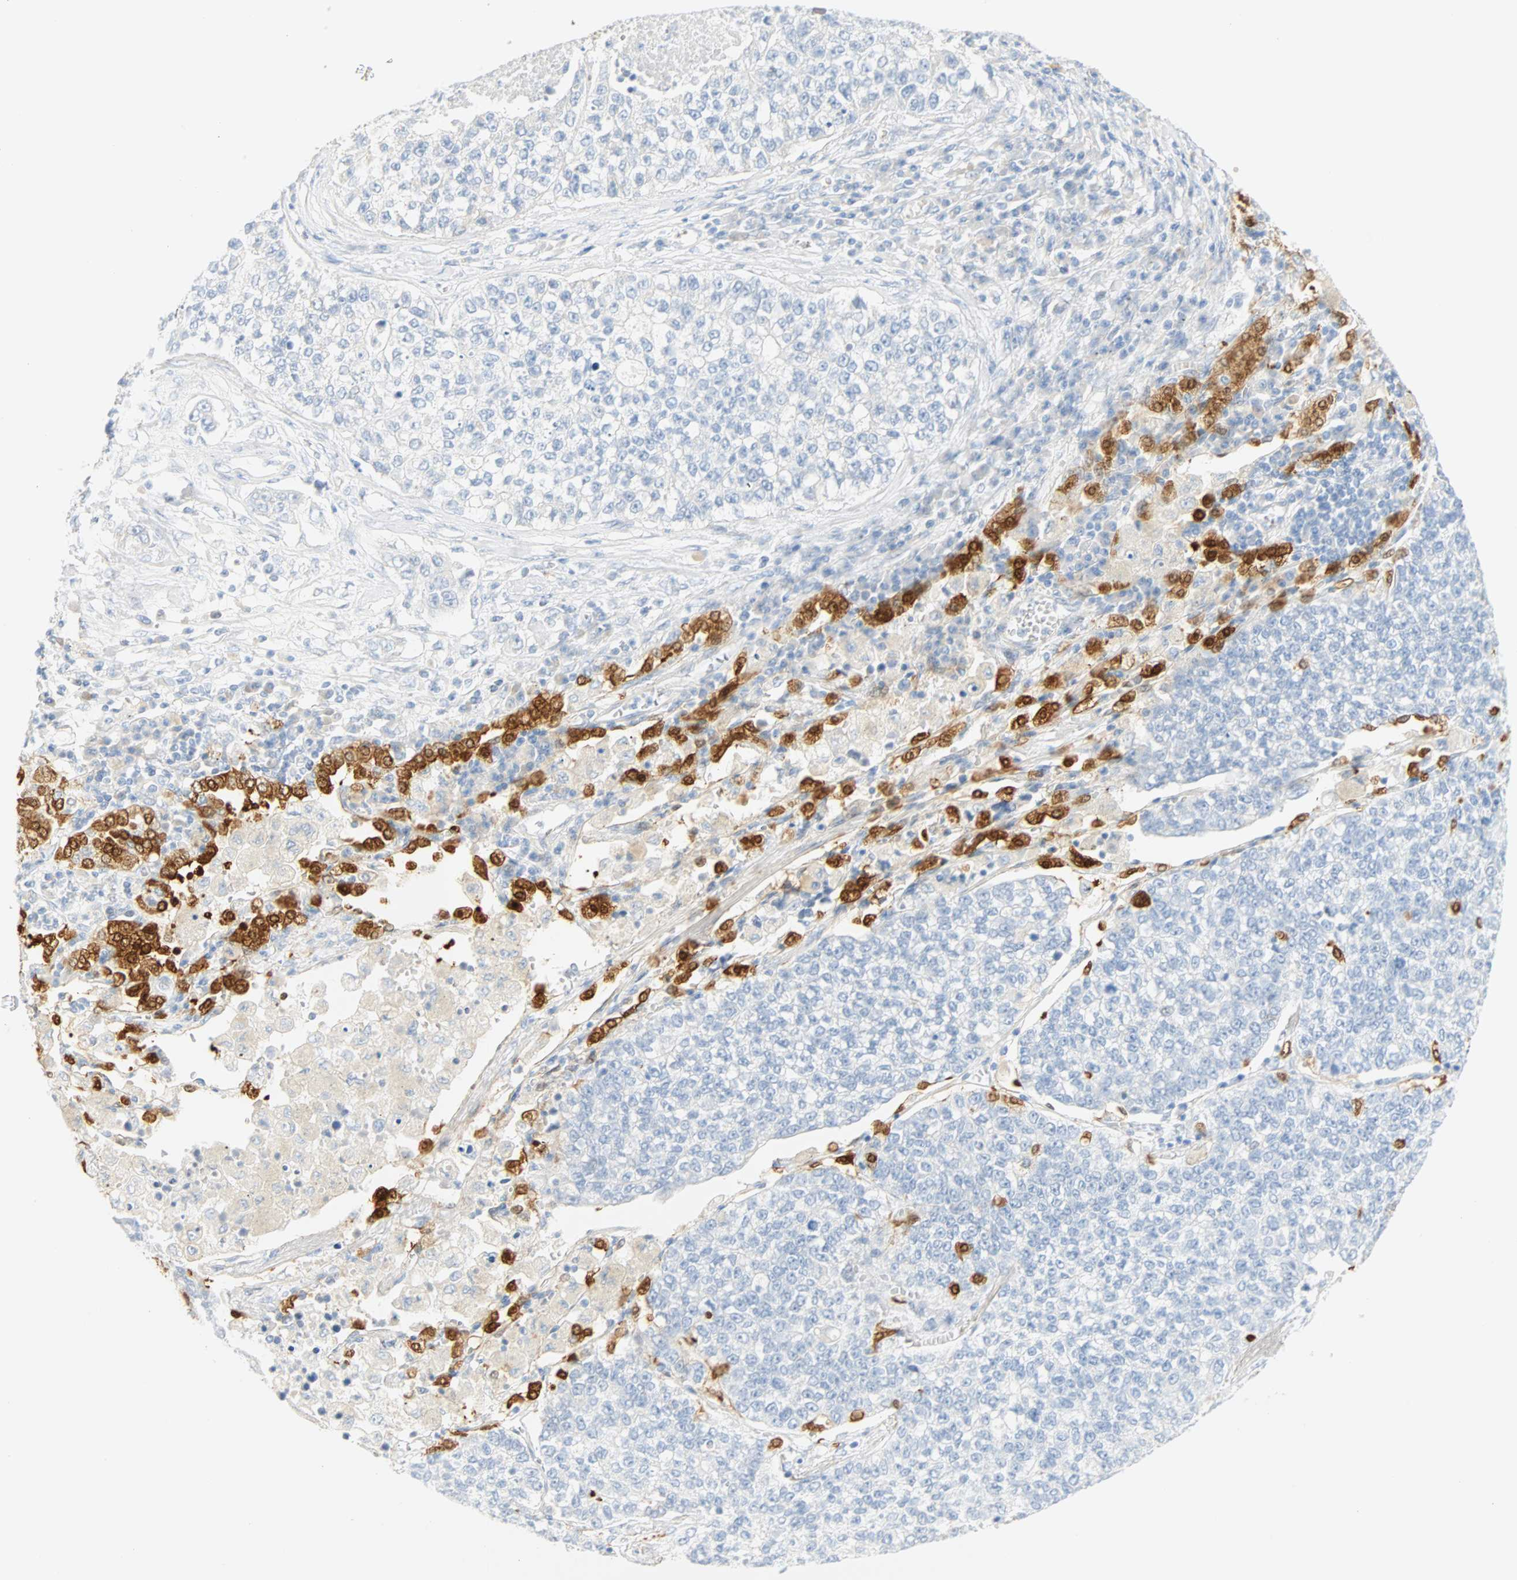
{"staining": {"intensity": "negative", "quantity": "none", "location": "none"}, "tissue": "lung cancer", "cell_type": "Tumor cells", "image_type": "cancer", "snomed": [{"axis": "morphology", "description": "Adenocarcinoma, NOS"}, {"axis": "topography", "description": "Lung"}], "caption": "An immunohistochemistry micrograph of lung adenocarcinoma is shown. There is no staining in tumor cells of lung adenocarcinoma.", "gene": "SELENBP1", "patient": {"sex": "male", "age": 49}}